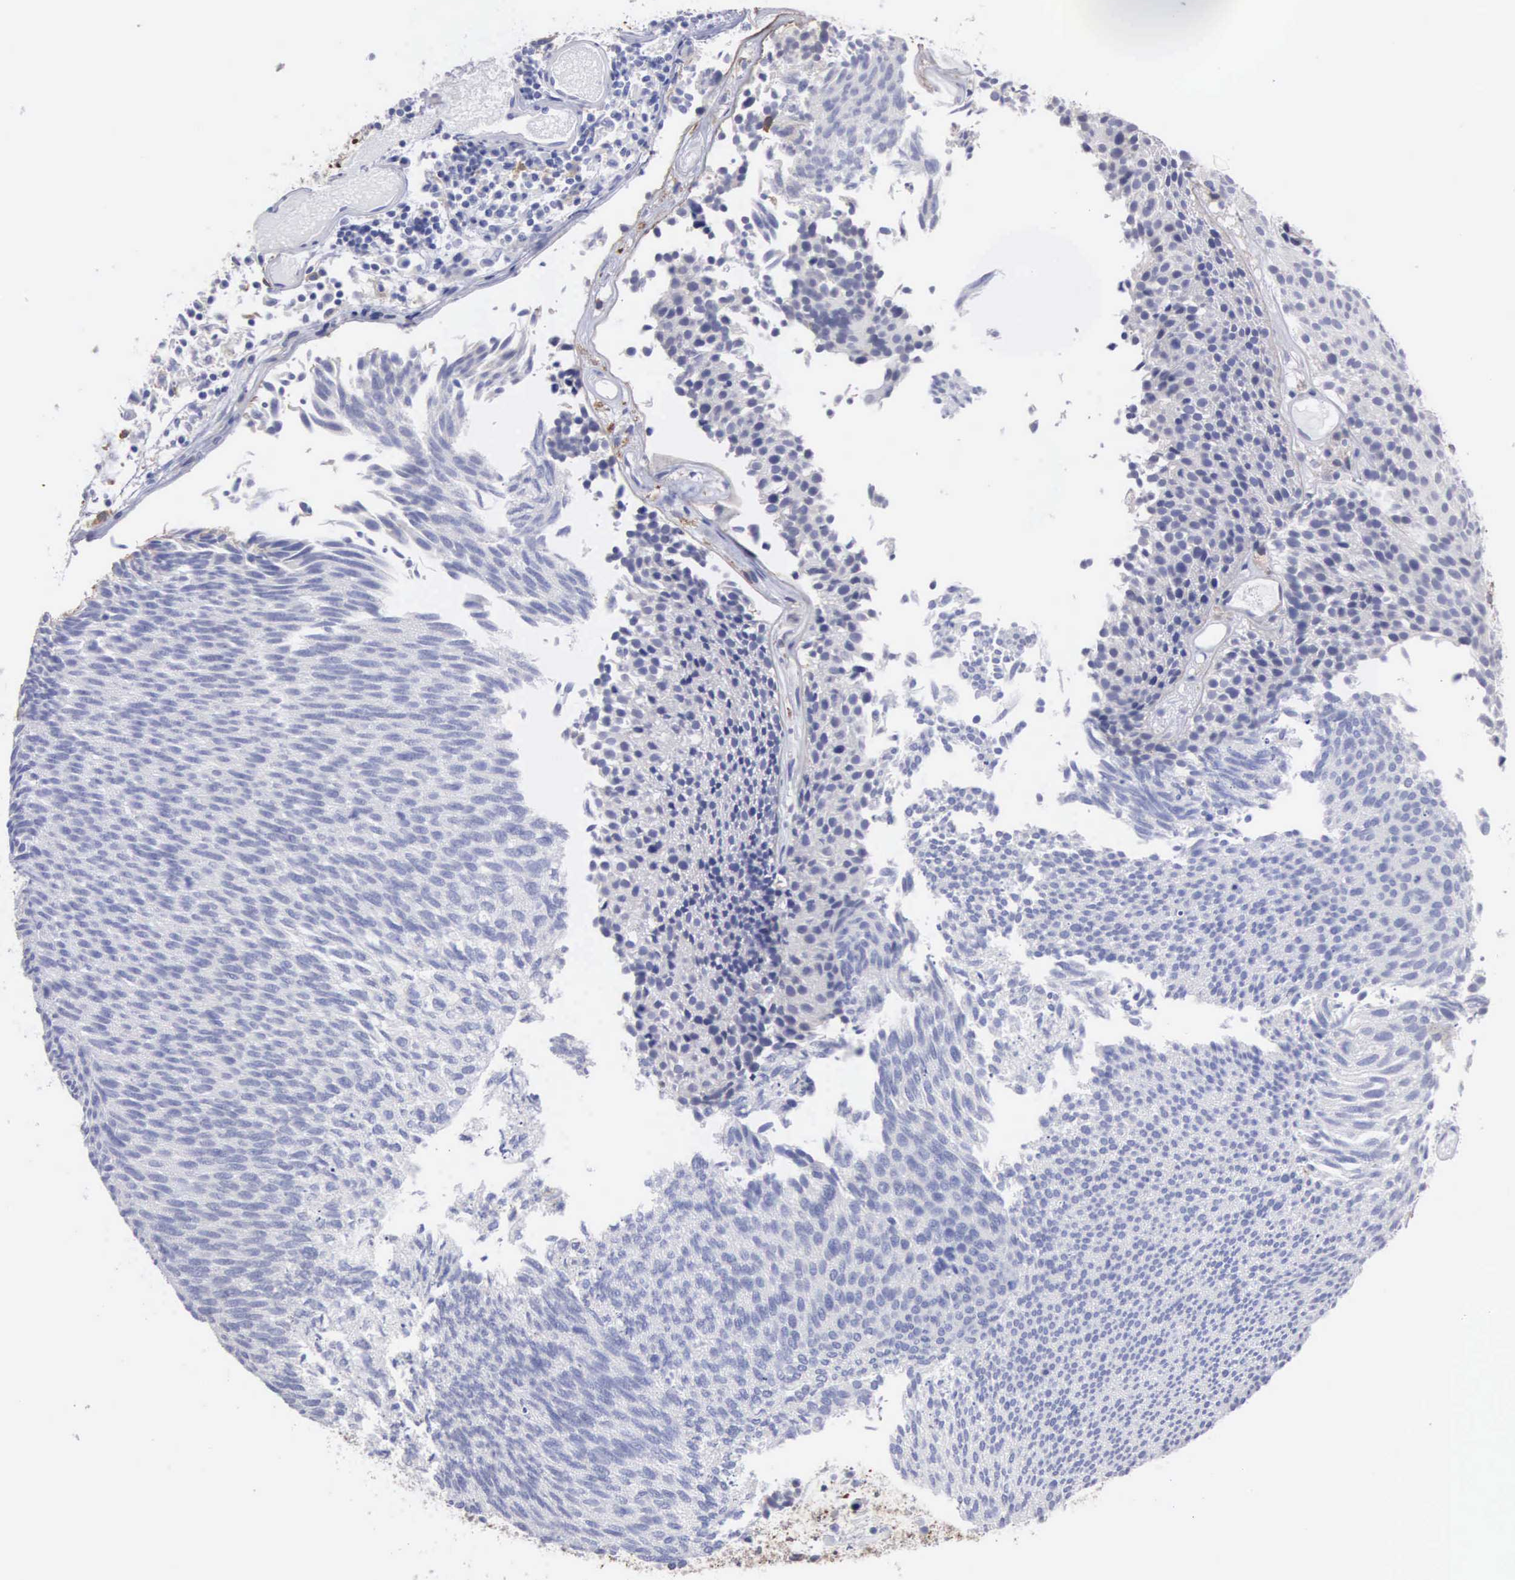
{"staining": {"intensity": "negative", "quantity": "none", "location": "none"}, "tissue": "urothelial cancer", "cell_type": "Tumor cells", "image_type": "cancer", "snomed": [{"axis": "morphology", "description": "Urothelial carcinoma, Low grade"}, {"axis": "topography", "description": "Urinary bladder"}], "caption": "Tumor cells show no significant positivity in low-grade urothelial carcinoma.", "gene": "LIN52", "patient": {"sex": "male", "age": 85}}